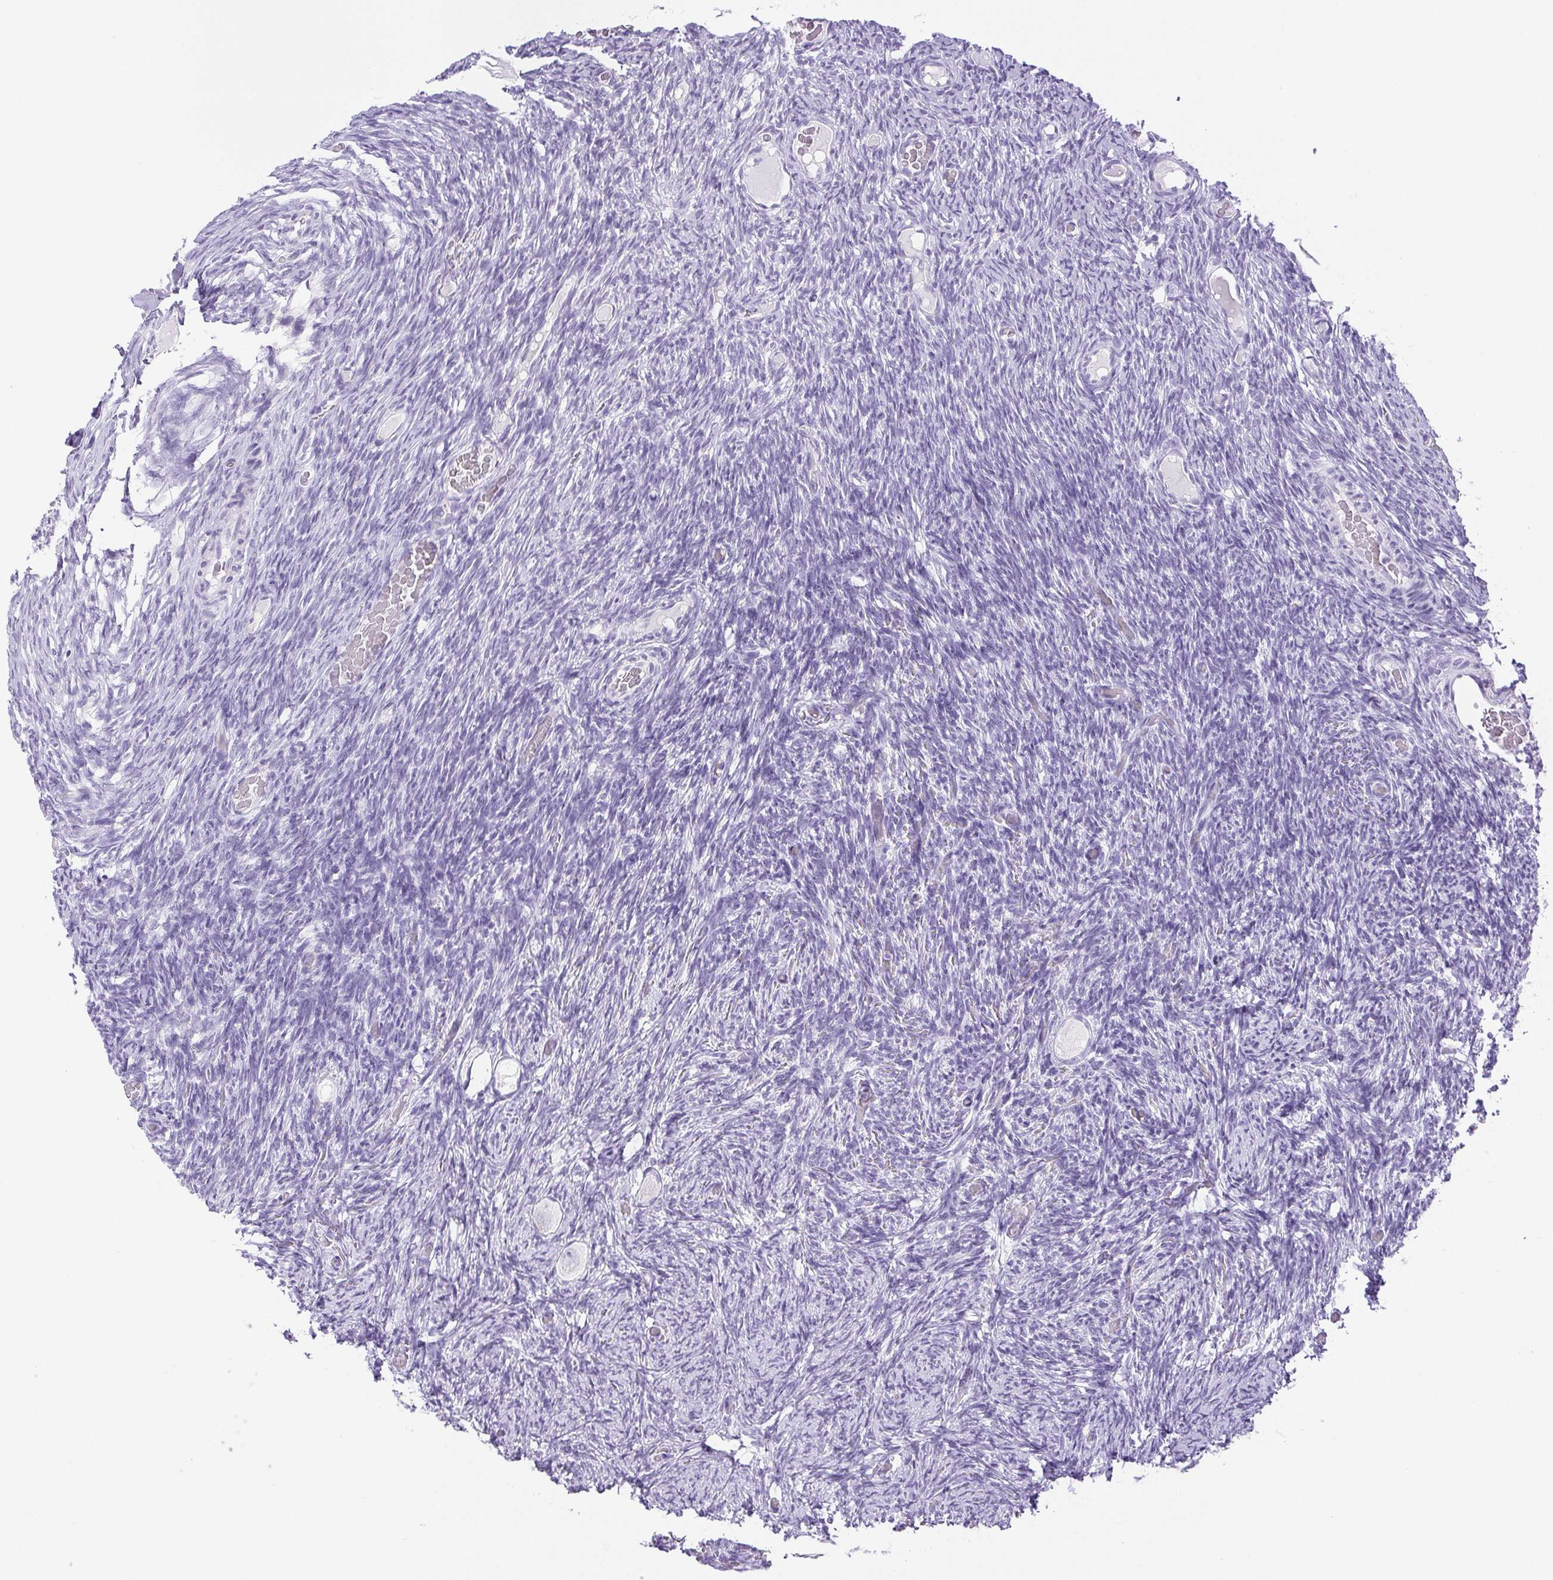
{"staining": {"intensity": "negative", "quantity": "none", "location": "none"}, "tissue": "ovary", "cell_type": "Follicle cells", "image_type": "normal", "snomed": [{"axis": "morphology", "description": "Normal tissue, NOS"}, {"axis": "topography", "description": "Ovary"}], "caption": "The image demonstrates no significant expression in follicle cells of ovary. (DAB (3,3'-diaminobenzidine) immunohistochemistry with hematoxylin counter stain).", "gene": "HLA", "patient": {"sex": "female", "age": 34}}